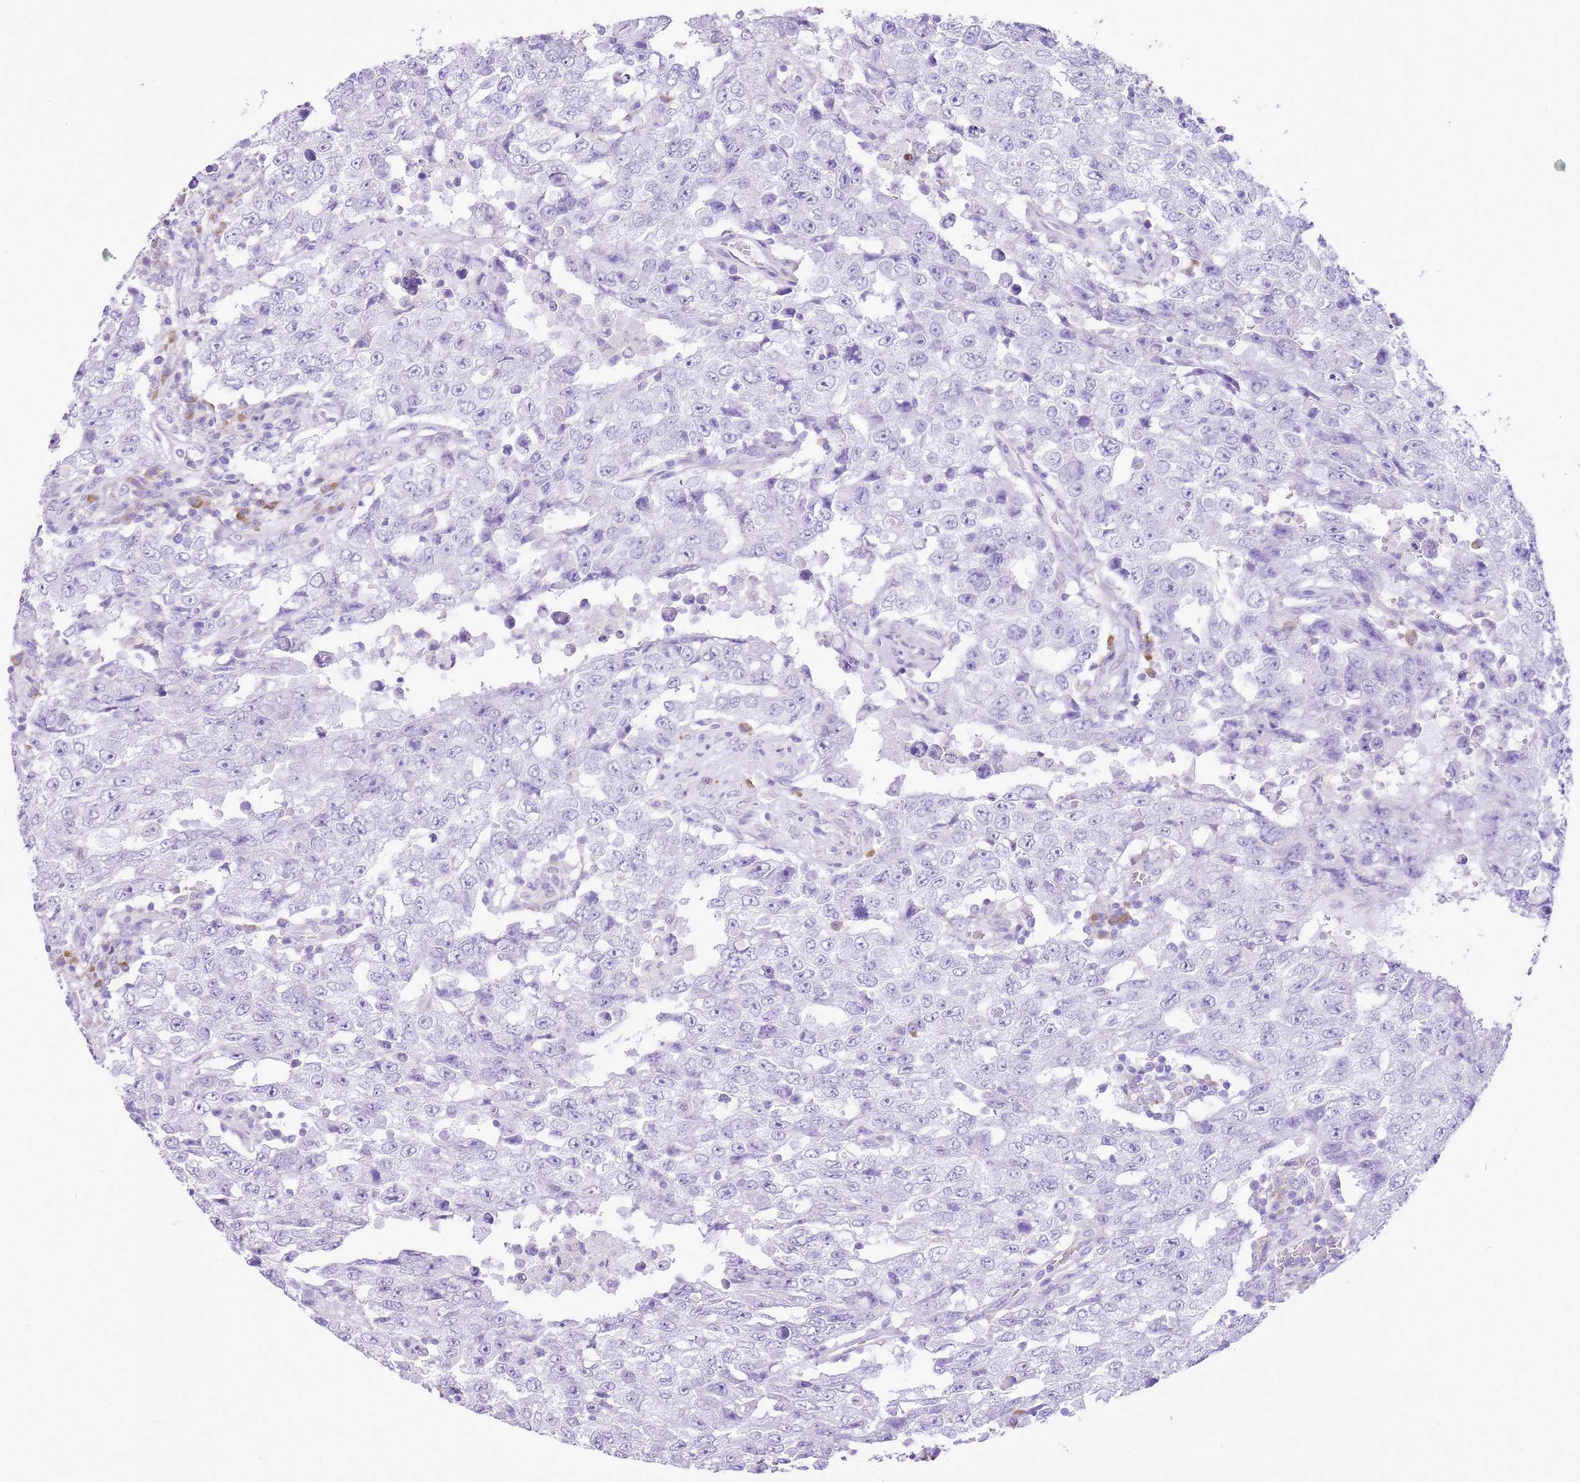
{"staining": {"intensity": "negative", "quantity": "none", "location": "none"}, "tissue": "testis cancer", "cell_type": "Tumor cells", "image_type": "cancer", "snomed": [{"axis": "morphology", "description": "Carcinoma, Embryonal, NOS"}, {"axis": "topography", "description": "Testis"}], "caption": "IHC of embryonal carcinoma (testis) shows no positivity in tumor cells. (Stains: DAB (3,3'-diaminobenzidine) immunohistochemistry (IHC) with hematoxylin counter stain, Microscopy: brightfield microscopy at high magnification).", "gene": "AAR2", "patient": {"sex": "male", "age": 26}}